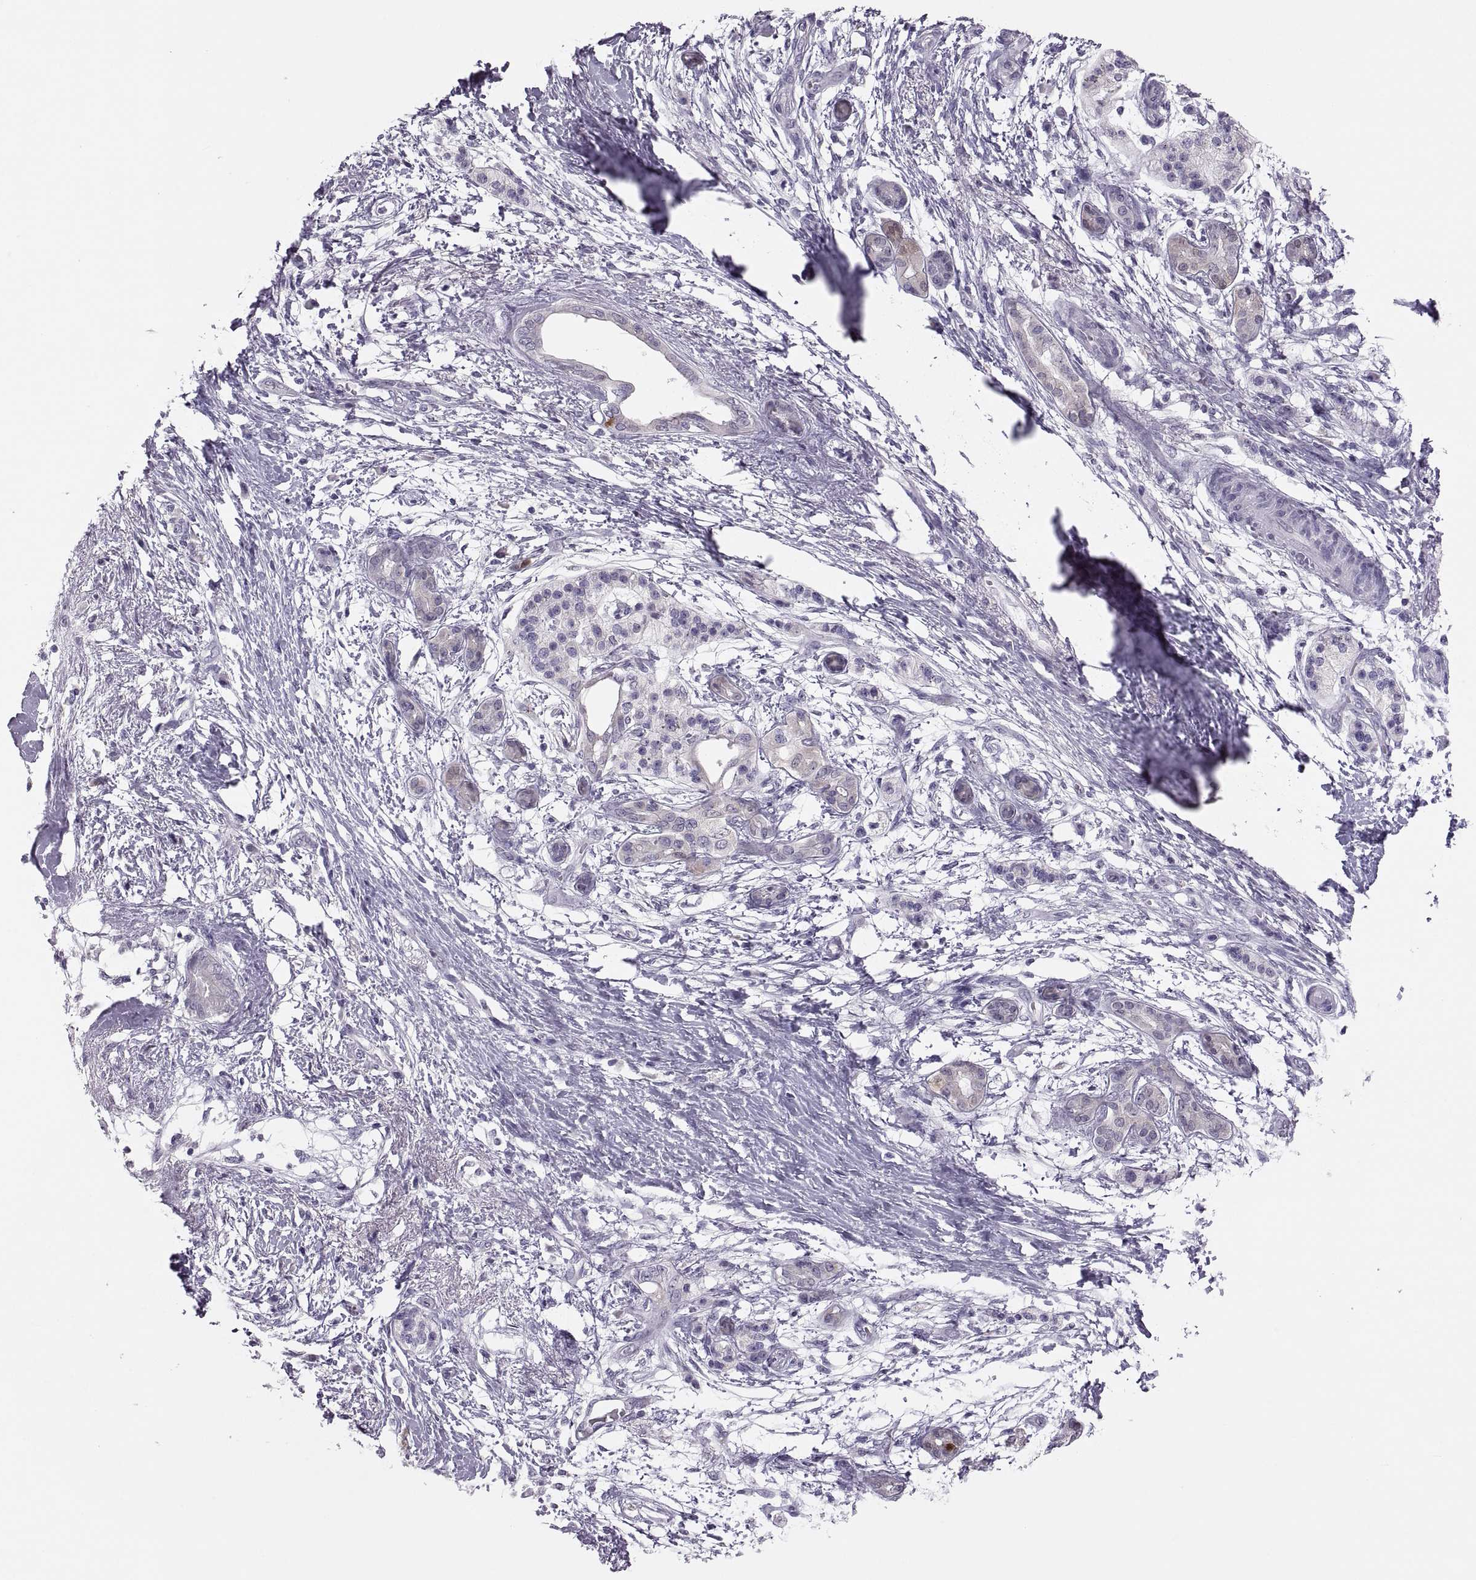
{"staining": {"intensity": "negative", "quantity": "none", "location": "none"}, "tissue": "pancreatic cancer", "cell_type": "Tumor cells", "image_type": "cancer", "snomed": [{"axis": "morphology", "description": "Adenocarcinoma, NOS"}, {"axis": "topography", "description": "Pancreas"}], "caption": "Immunohistochemistry photomicrograph of neoplastic tissue: adenocarcinoma (pancreatic) stained with DAB shows no significant protein positivity in tumor cells.", "gene": "ADH6", "patient": {"sex": "female", "age": 72}}